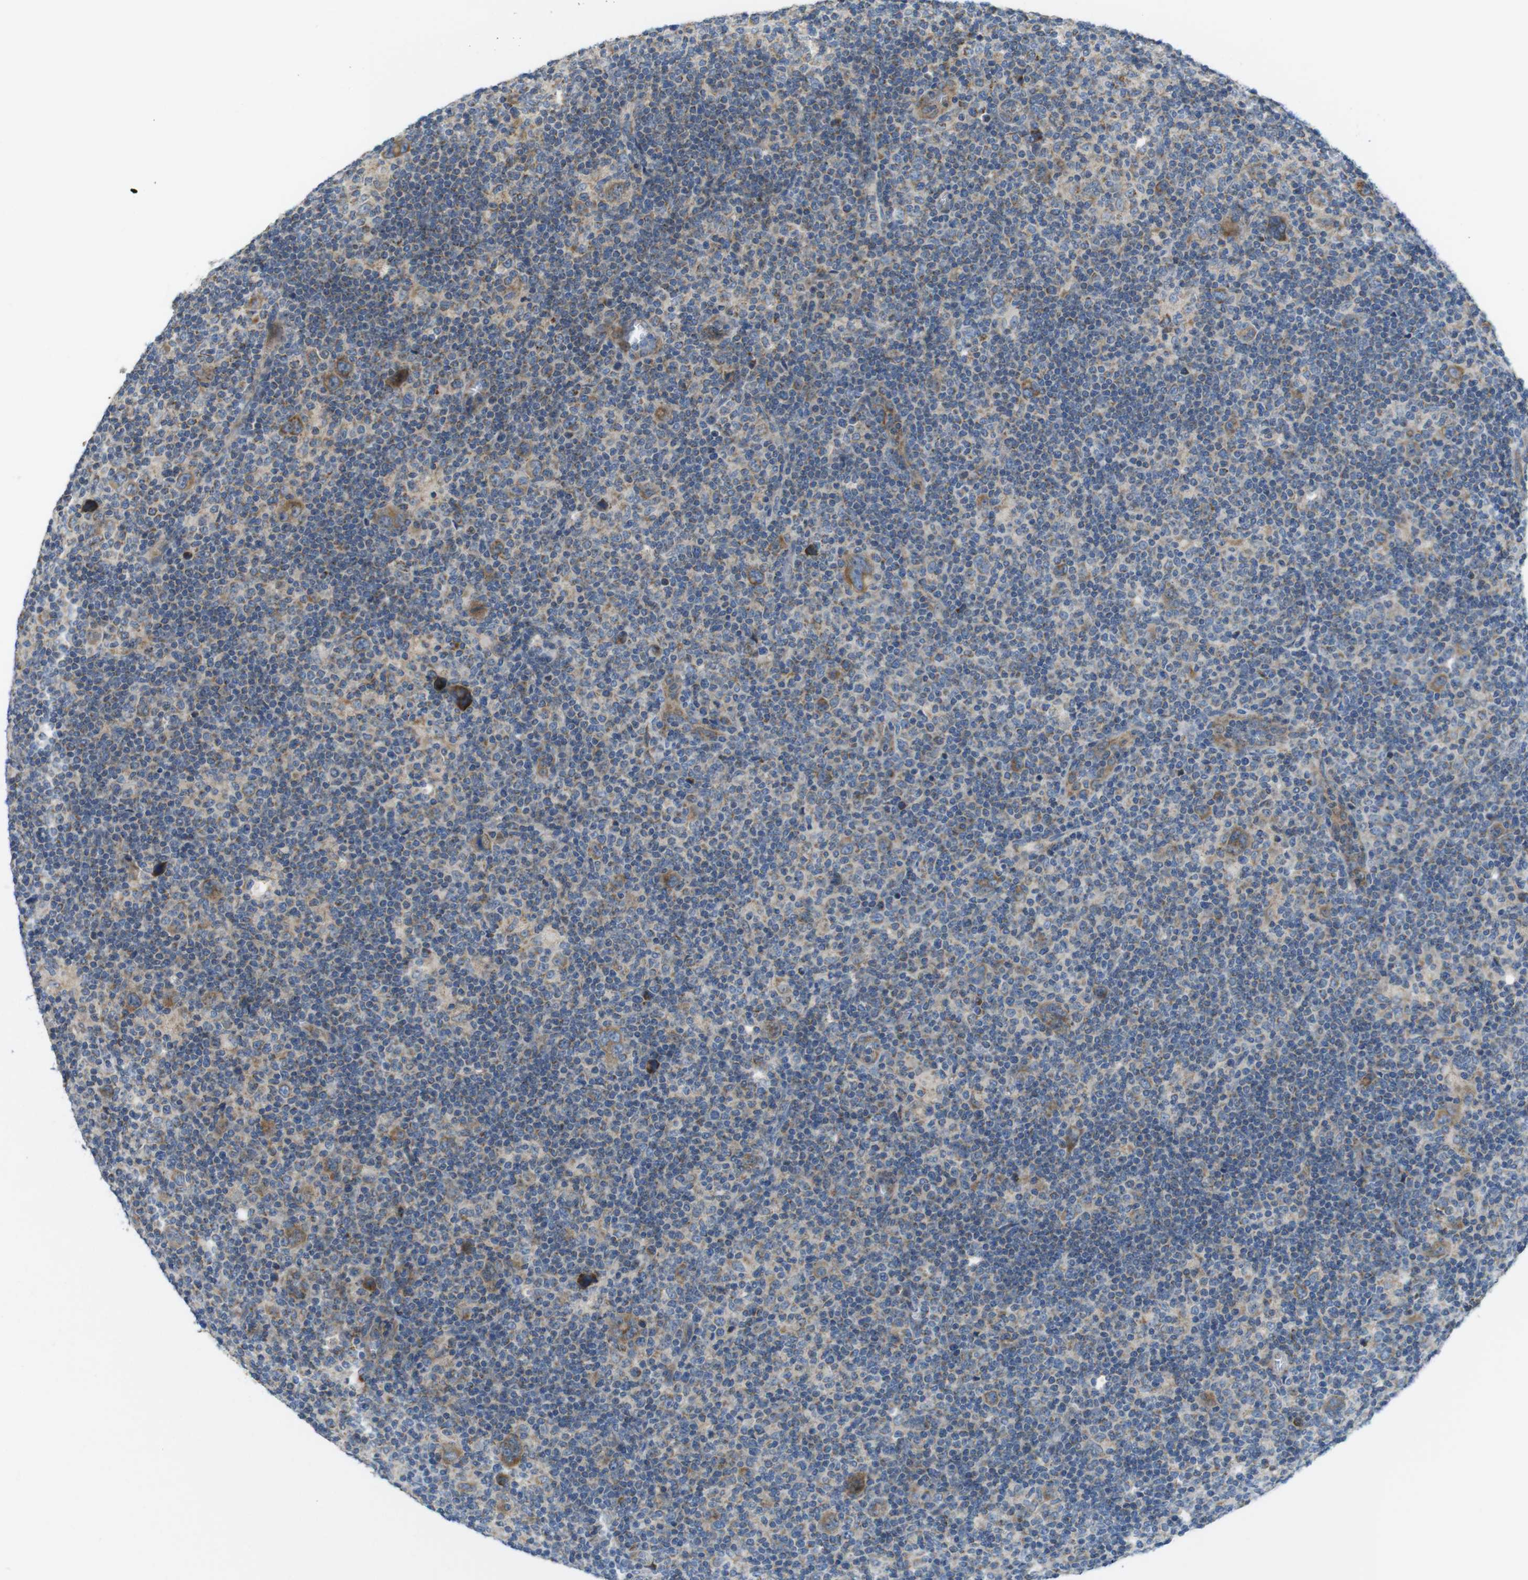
{"staining": {"intensity": "moderate", "quantity": "25%-75%", "location": "cytoplasmic/membranous"}, "tissue": "lymphoma", "cell_type": "Tumor cells", "image_type": "cancer", "snomed": [{"axis": "morphology", "description": "Hodgkin's disease, NOS"}, {"axis": "topography", "description": "Lymph node"}], "caption": "High-power microscopy captured an immunohistochemistry (IHC) micrograph of Hodgkin's disease, revealing moderate cytoplasmic/membranous positivity in approximately 25%-75% of tumor cells.", "gene": "MARCHF1", "patient": {"sex": "female", "age": 57}}